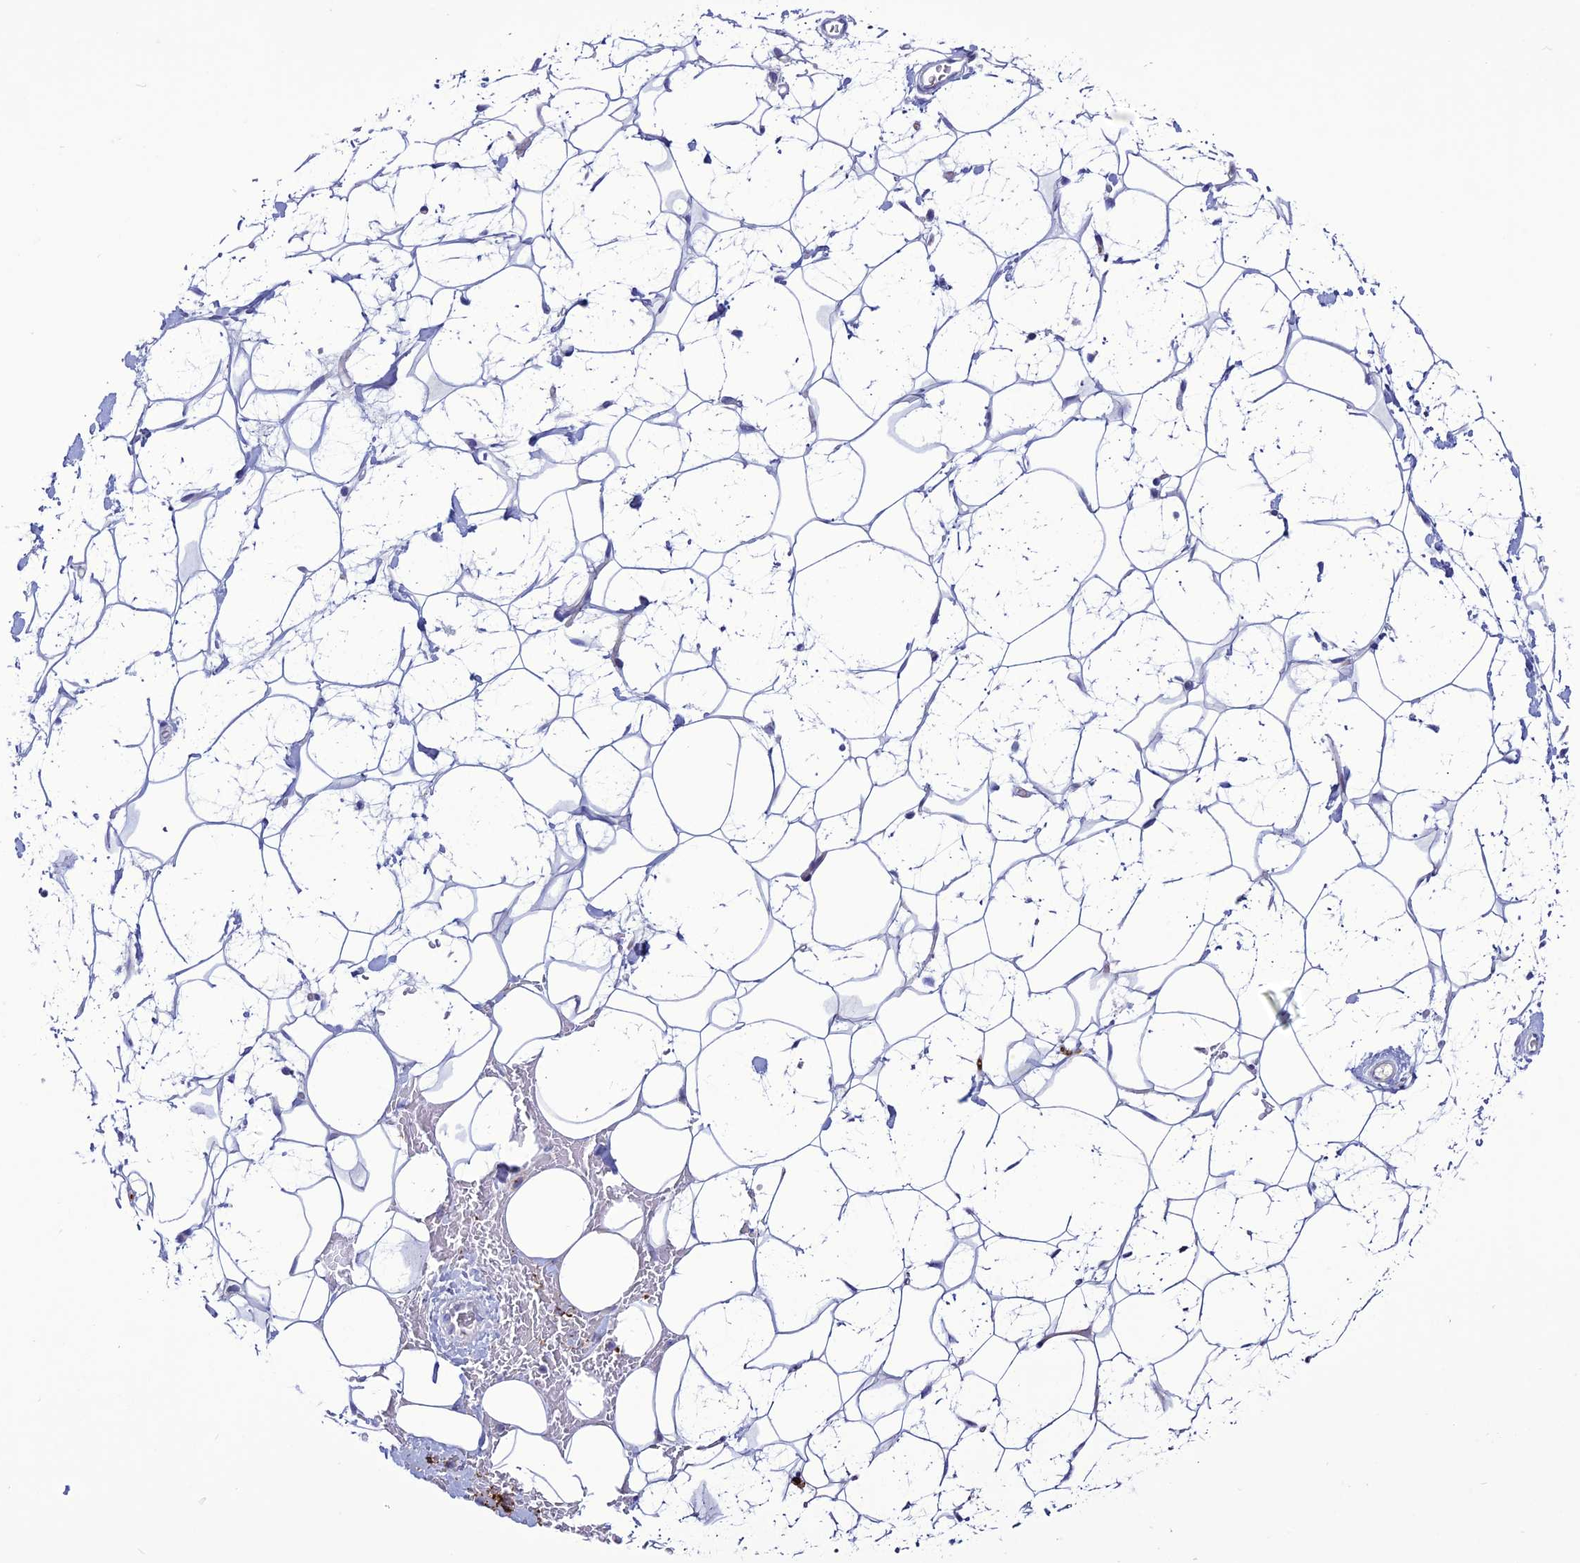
{"staining": {"intensity": "negative", "quantity": "none", "location": "none"}, "tissue": "adipose tissue", "cell_type": "Adipocytes", "image_type": "normal", "snomed": [{"axis": "morphology", "description": "Normal tissue, NOS"}, {"axis": "topography", "description": "Breast"}], "caption": "Protein analysis of benign adipose tissue reveals no significant expression in adipocytes.", "gene": "C21orf140", "patient": {"sex": "female", "age": 26}}